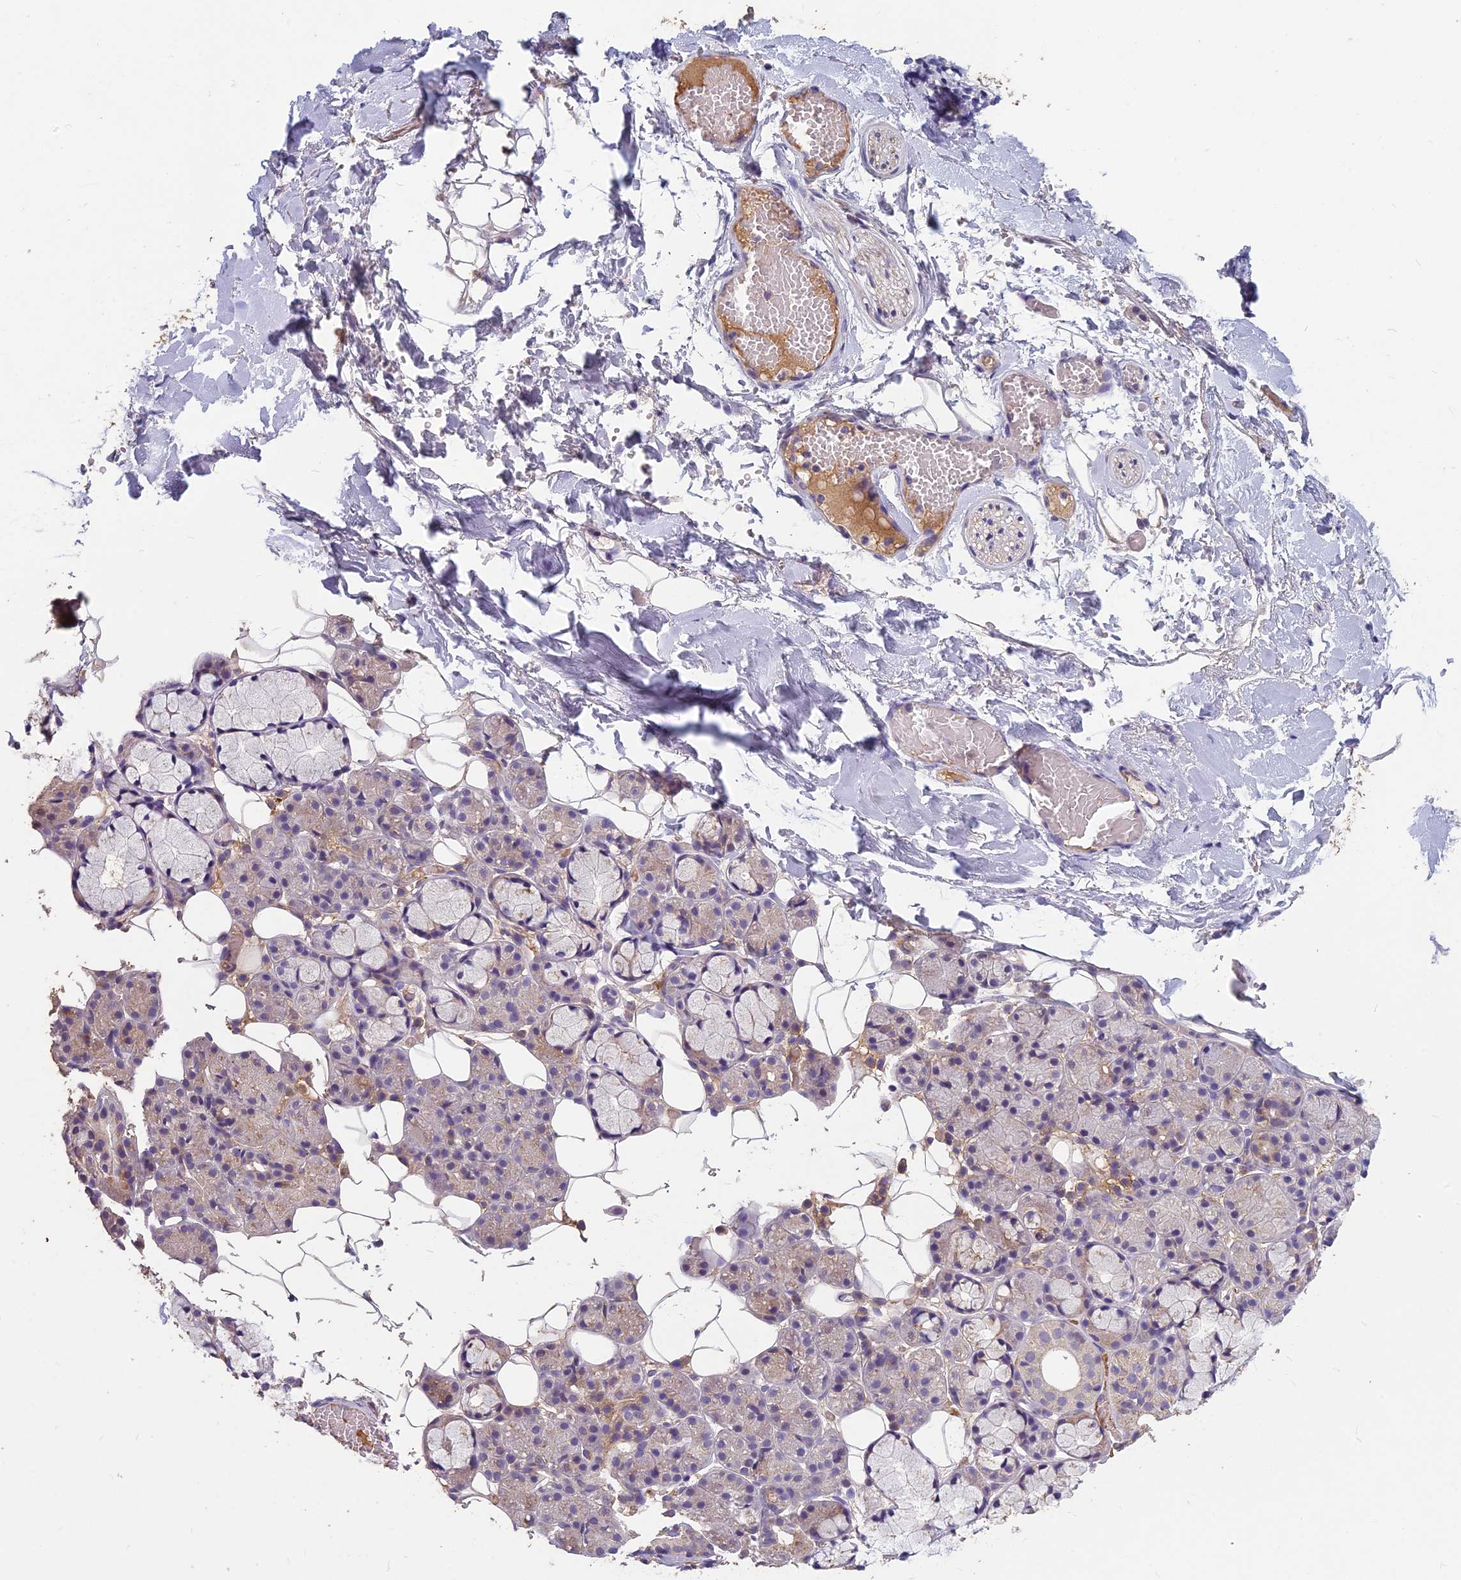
{"staining": {"intensity": "weak", "quantity": "<25%", "location": "cytoplasmic/membranous"}, "tissue": "salivary gland", "cell_type": "Glandular cells", "image_type": "normal", "snomed": [{"axis": "morphology", "description": "Normal tissue, NOS"}, {"axis": "topography", "description": "Salivary gland"}], "caption": "Salivary gland was stained to show a protein in brown. There is no significant staining in glandular cells. (IHC, brightfield microscopy, high magnification).", "gene": "CEACAM16", "patient": {"sex": "male", "age": 63}}